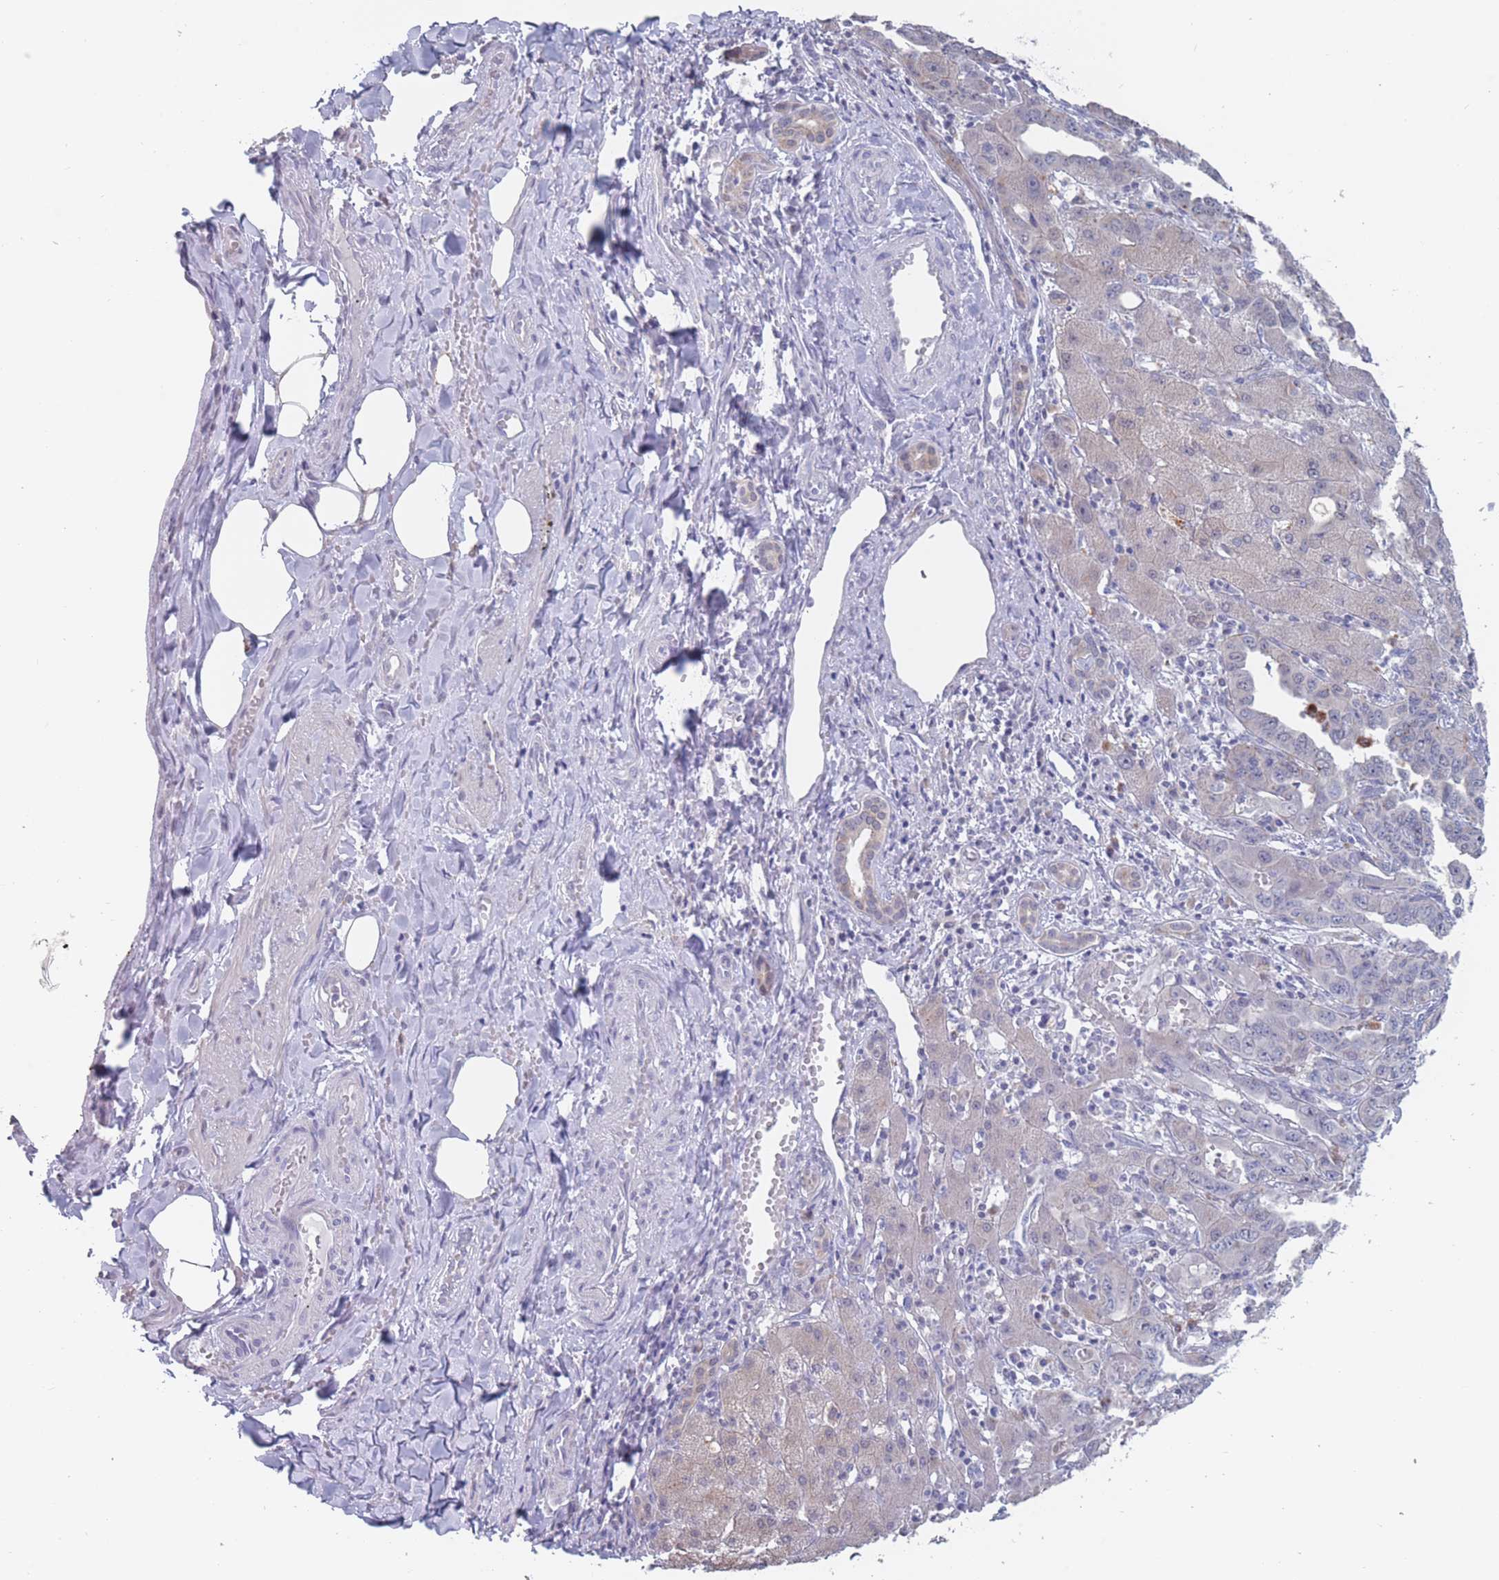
{"staining": {"intensity": "negative", "quantity": "none", "location": "none"}, "tissue": "liver cancer", "cell_type": "Tumor cells", "image_type": "cancer", "snomed": [{"axis": "morphology", "description": "Cholangiocarcinoma"}, {"axis": "topography", "description": "Liver"}], "caption": "DAB immunohistochemical staining of human liver cancer (cholangiocarcinoma) displays no significant staining in tumor cells.", "gene": "CYP51A1", "patient": {"sex": "male", "age": 59}}